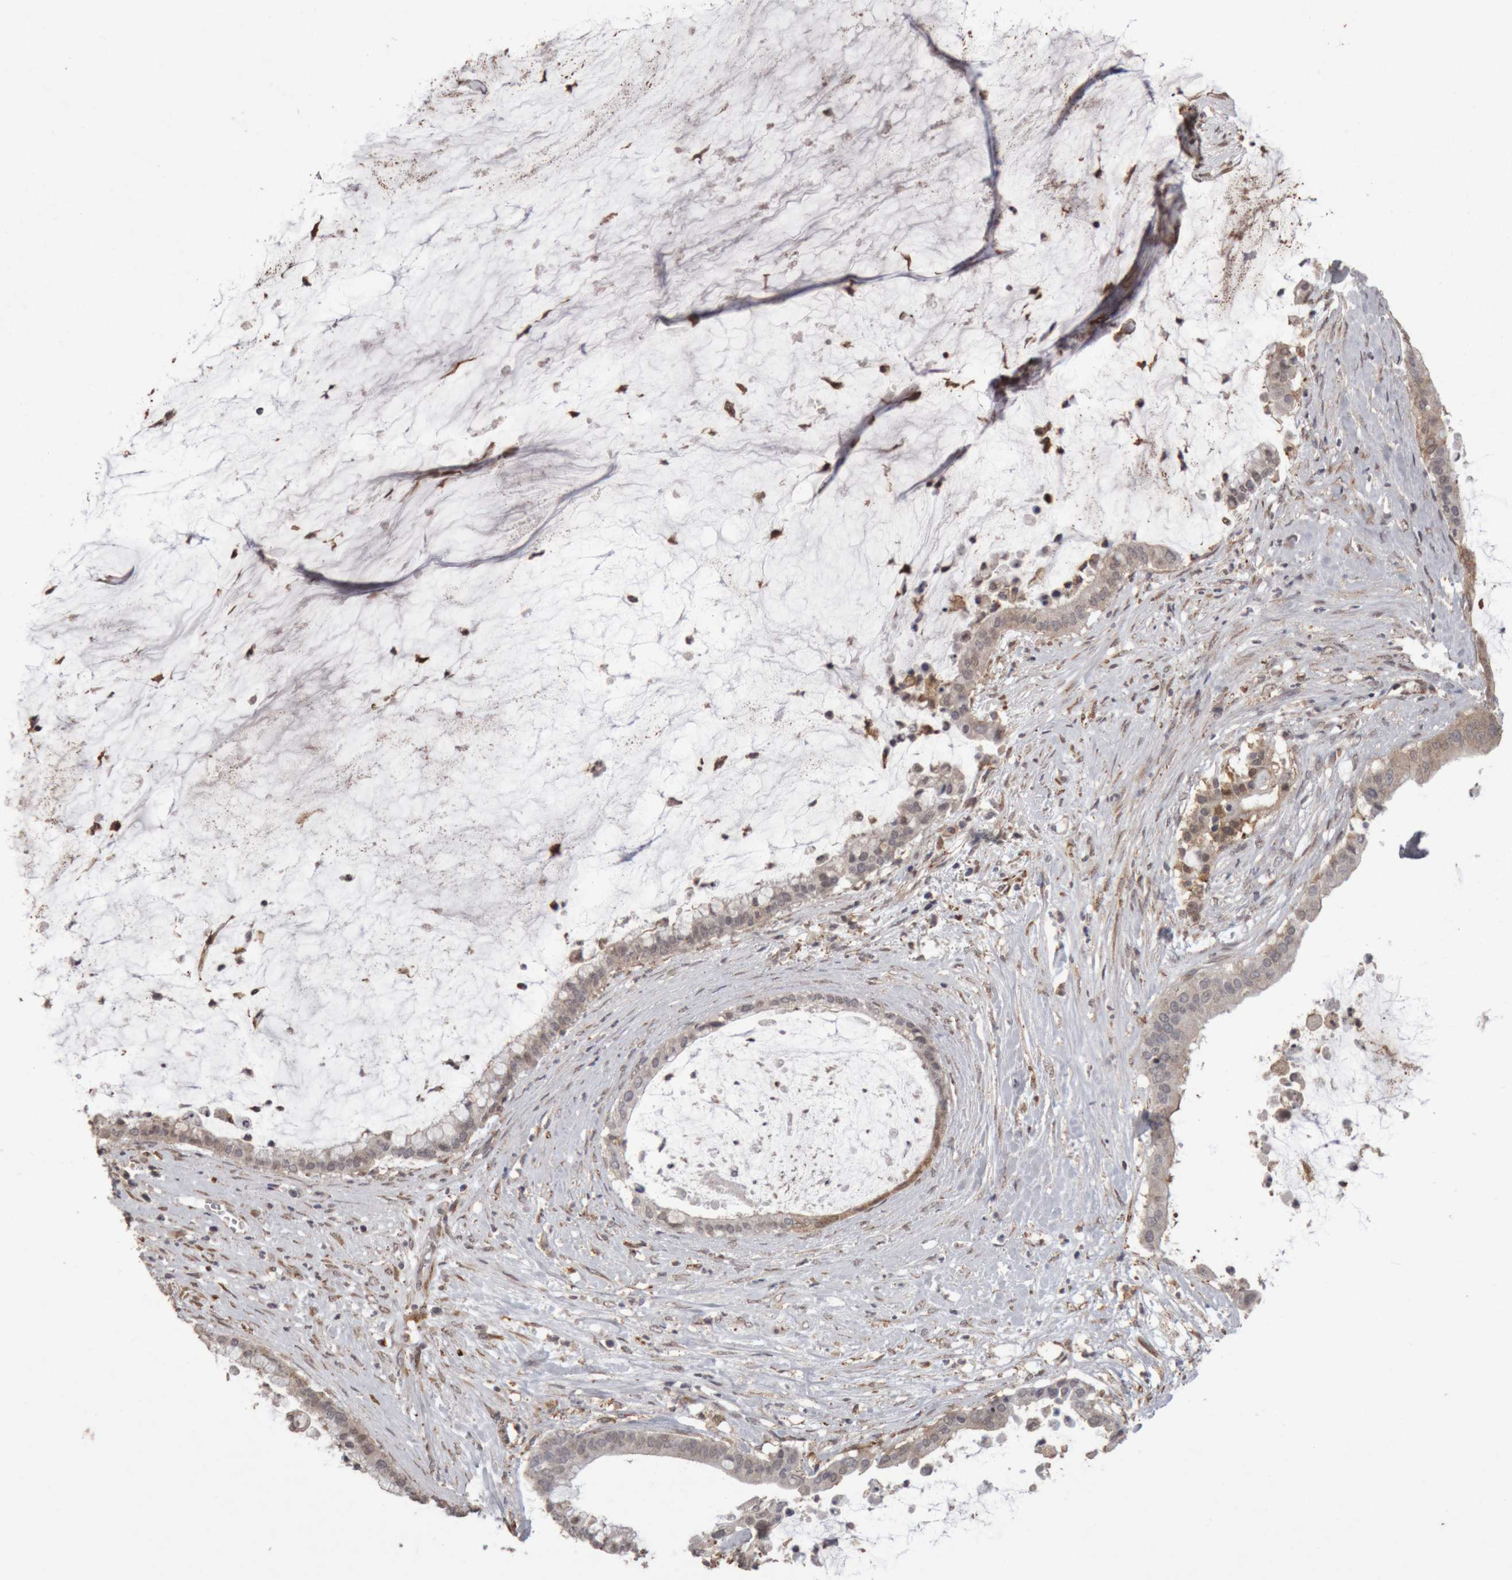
{"staining": {"intensity": "weak", "quantity": "25%-75%", "location": "cytoplasmic/membranous"}, "tissue": "pancreatic cancer", "cell_type": "Tumor cells", "image_type": "cancer", "snomed": [{"axis": "morphology", "description": "Adenocarcinoma, NOS"}, {"axis": "topography", "description": "Pancreas"}], "caption": "DAB (3,3'-diaminobenzidine) immunohistochemical staining of human pancreatic adenocarcinoma demonstrates weak cytoplasmic/membranous protein staining in approximately 25%-75% of tumor cells. The protein is shown in brown color, while the nuclei are stained blue.", "gene": "MEP1A", "patient": {"sex": "male", "age": 41}}